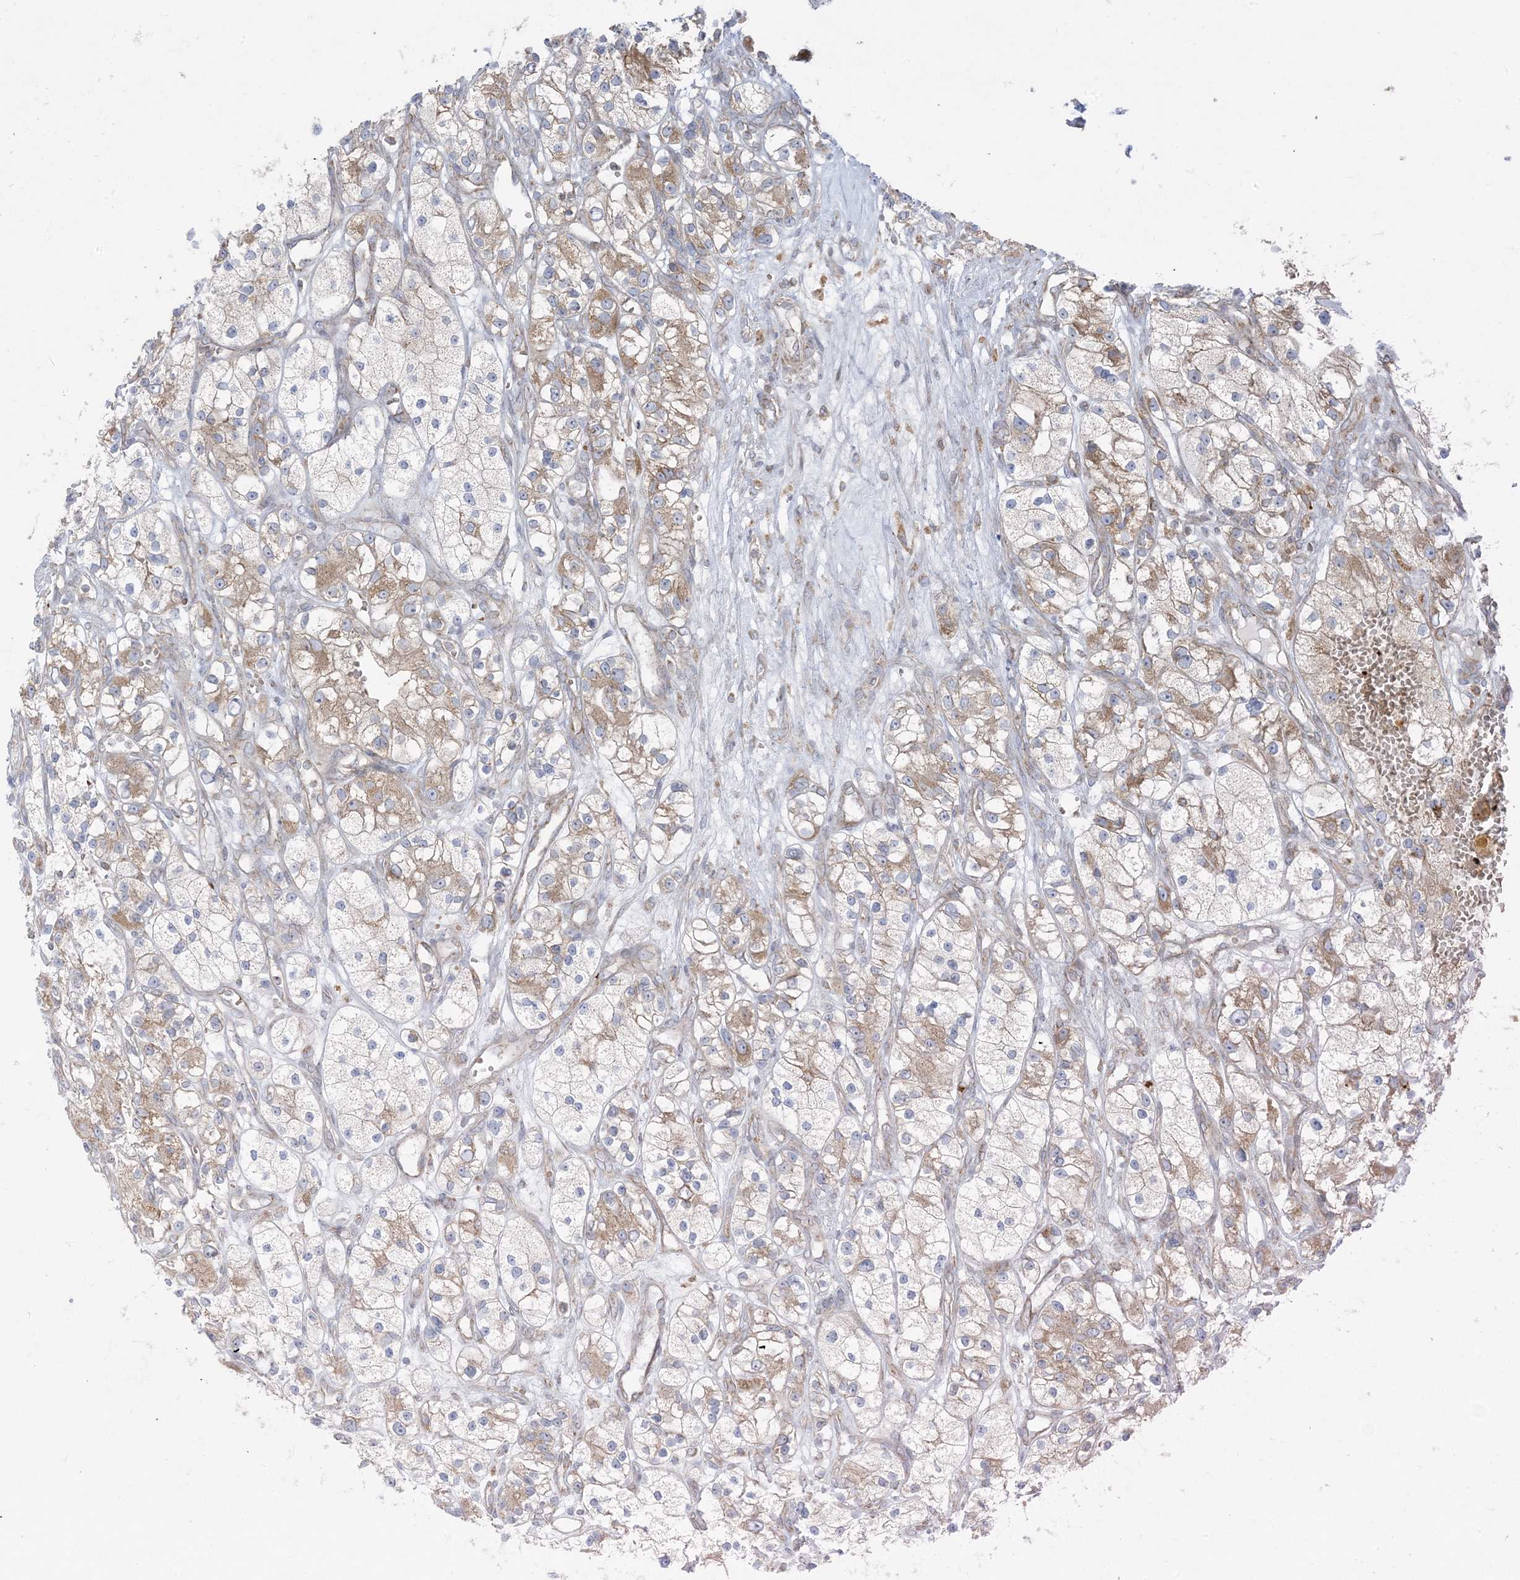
{"staining": {"intensity": "weak", "quantity": ">75%", "location": "cytoplasmic/membranous"}, "tissue": "renal cancer", "cell_type": "Tumor cells", "image_type": "cancer", "snomed": [{"axis": "morphology", "description": "Adenocarcinoma, NOS"}, {"axis": "topography", "description": "Kidney"}], "caption": "This is a micrograph of immunohistochemistry (IHC) staining of renal cancer (adenocarcinoma), which shows weak positivity in the cytoplasmic/membranous of tumor cells.", "gene": "PIK3R4", "patient": {"sex": "female", "age": 57}}